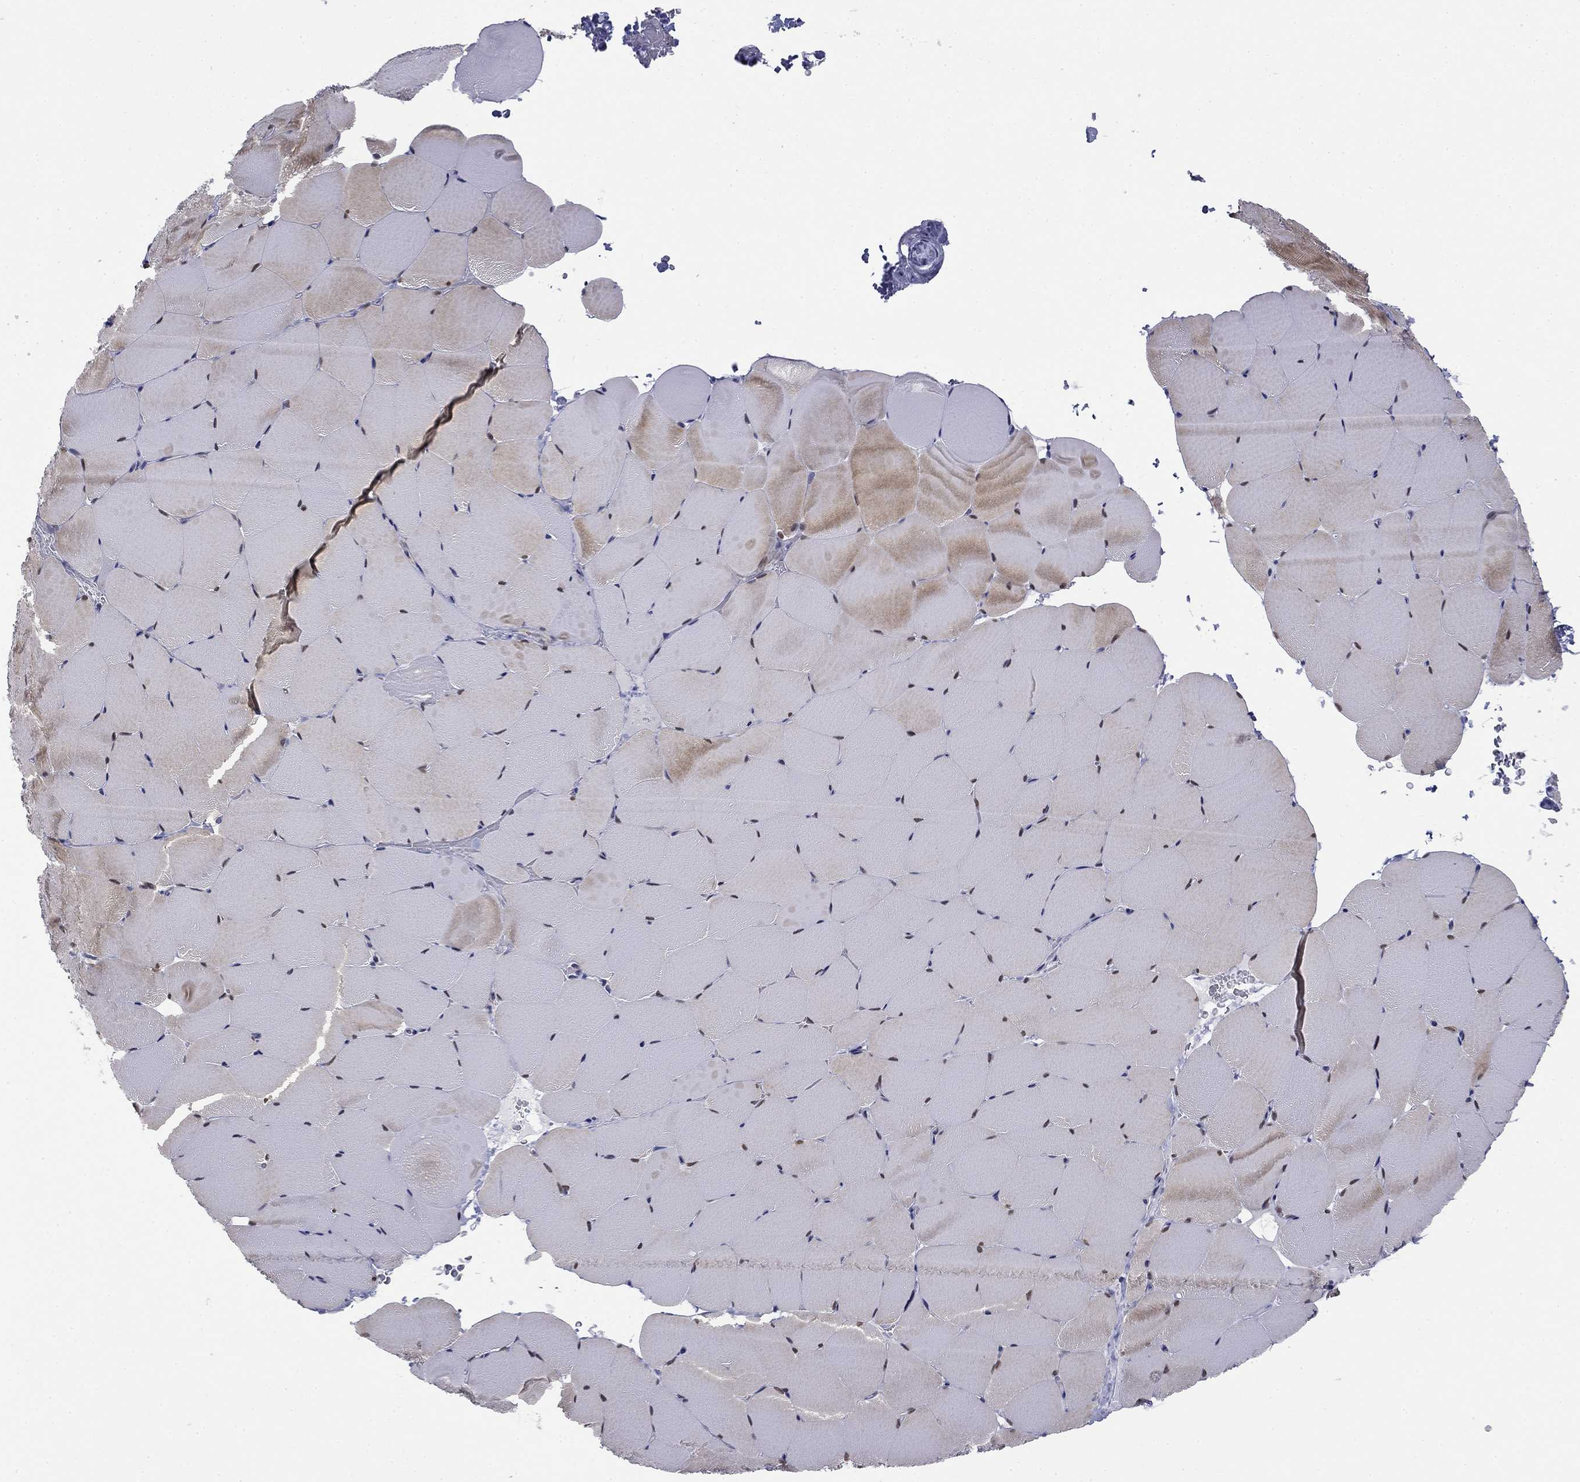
{"staining": {"intensity": "weak", "quantity": "<25%", "location": "cytoplasmic/membranous,nuclear"}, "tissue": "skeletal muscle", "cell_type": "Myocytes", "image_type": "normal", "snomed": [{"axis": "morphology", "description": "Normal tissue, NOS"}, {"axis": "topography", "description": "Skeletal muscle"}], "caption": "Immunohistochemistry (IHC) of normal human skeletal muscle demonstrates no expression in myocytes.", "gene": "TIGD4", "patient": {"sex": "female", "age": 37}}